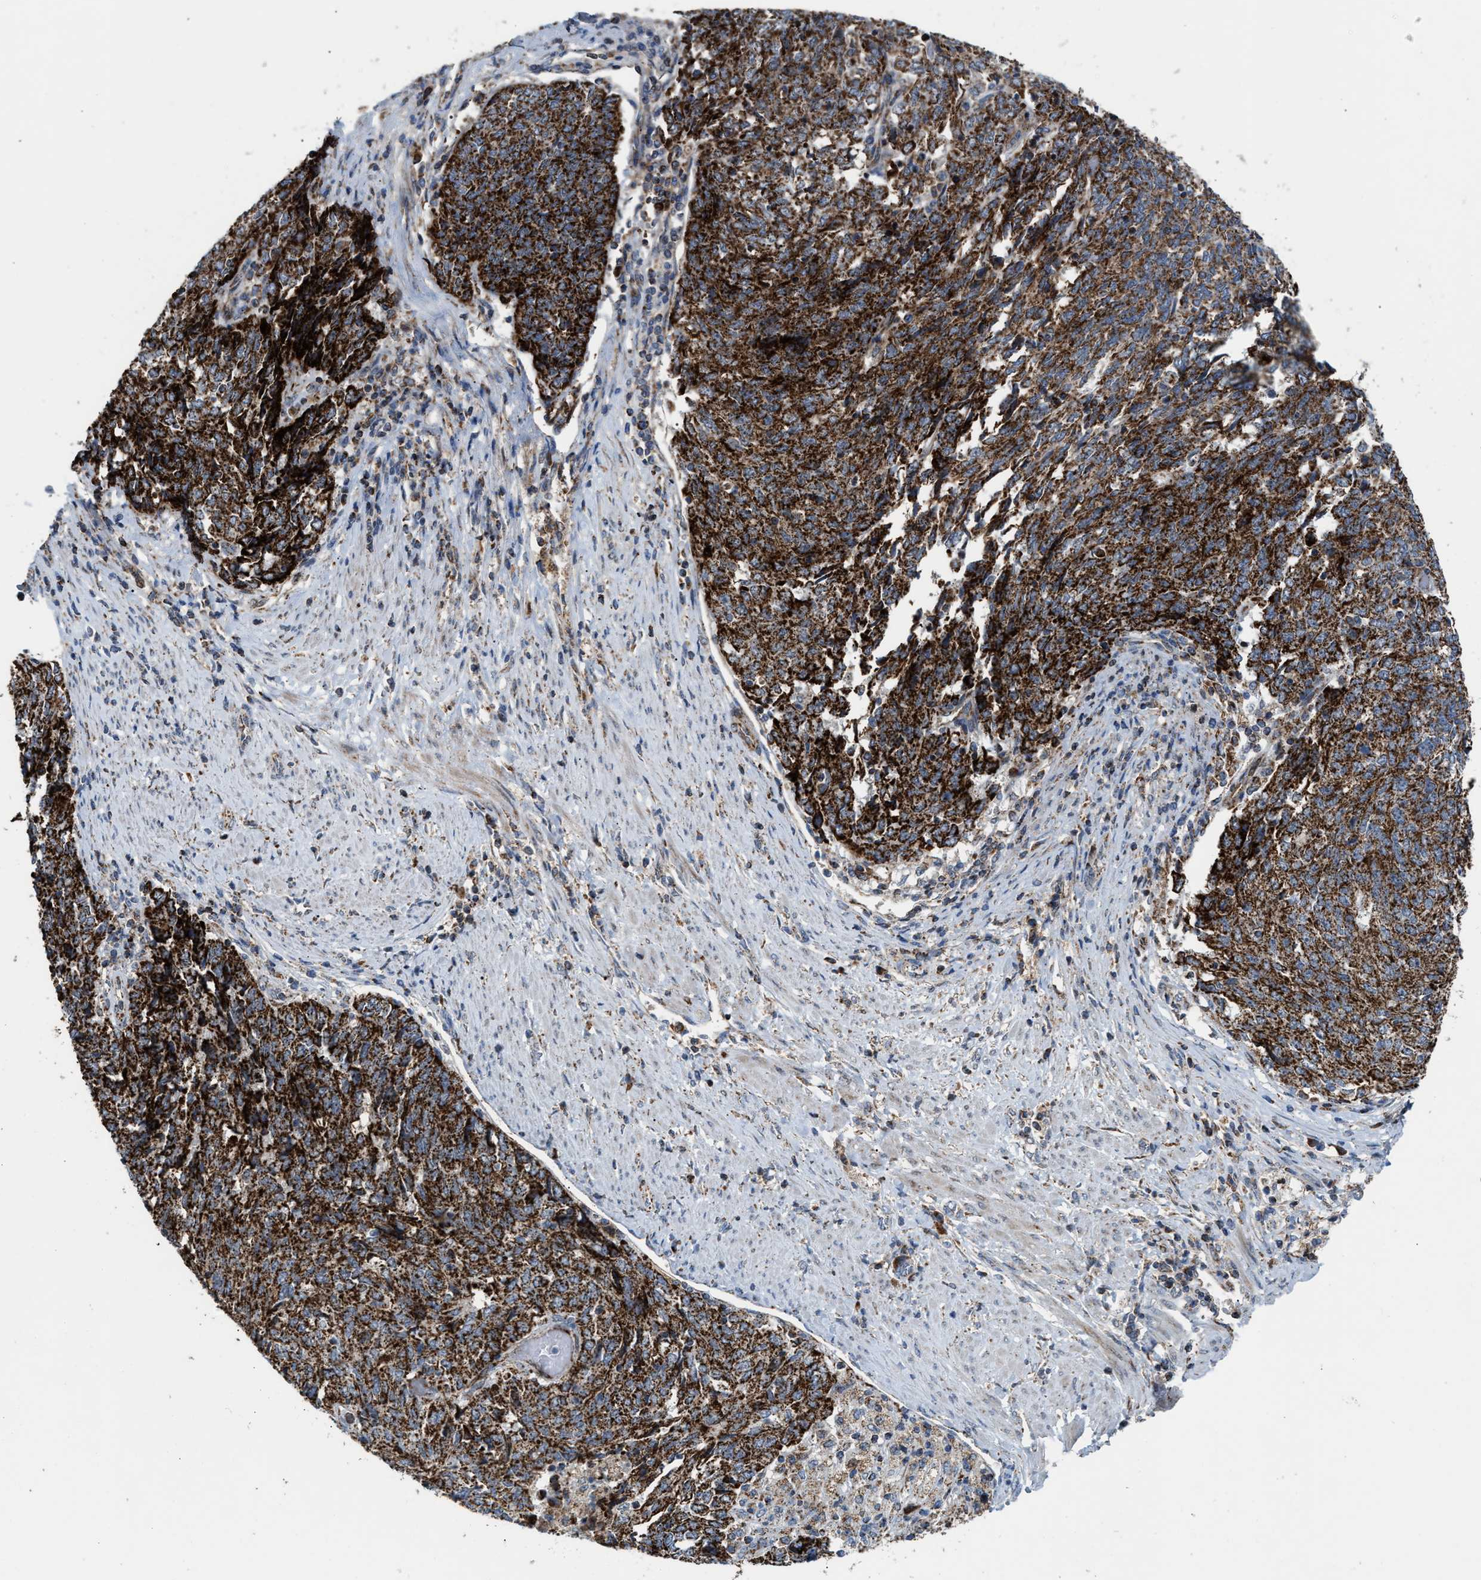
{"staining": {"intensity": "strong", "quantity": ">75%", "location": "cytoplasmic/membranous"}, "tissue": "endometrial cancer", "cell_type": "Tumor cells", "image_type": "cancer", "snomed": [{"axis": "morphology", "description": "Adenocarcinoma, NOS"}, {"axis": "topography", "description": "Endometrium"}], "caption": "Human endometrial cancer (adenocarcinoma) stained for a protein (brown) reveals strong cytoplasmic/membranous positive positivity in about >75% of tumor cells.", "gene": "PMPCA", "patient": {"sex": "female", "age": 80}}